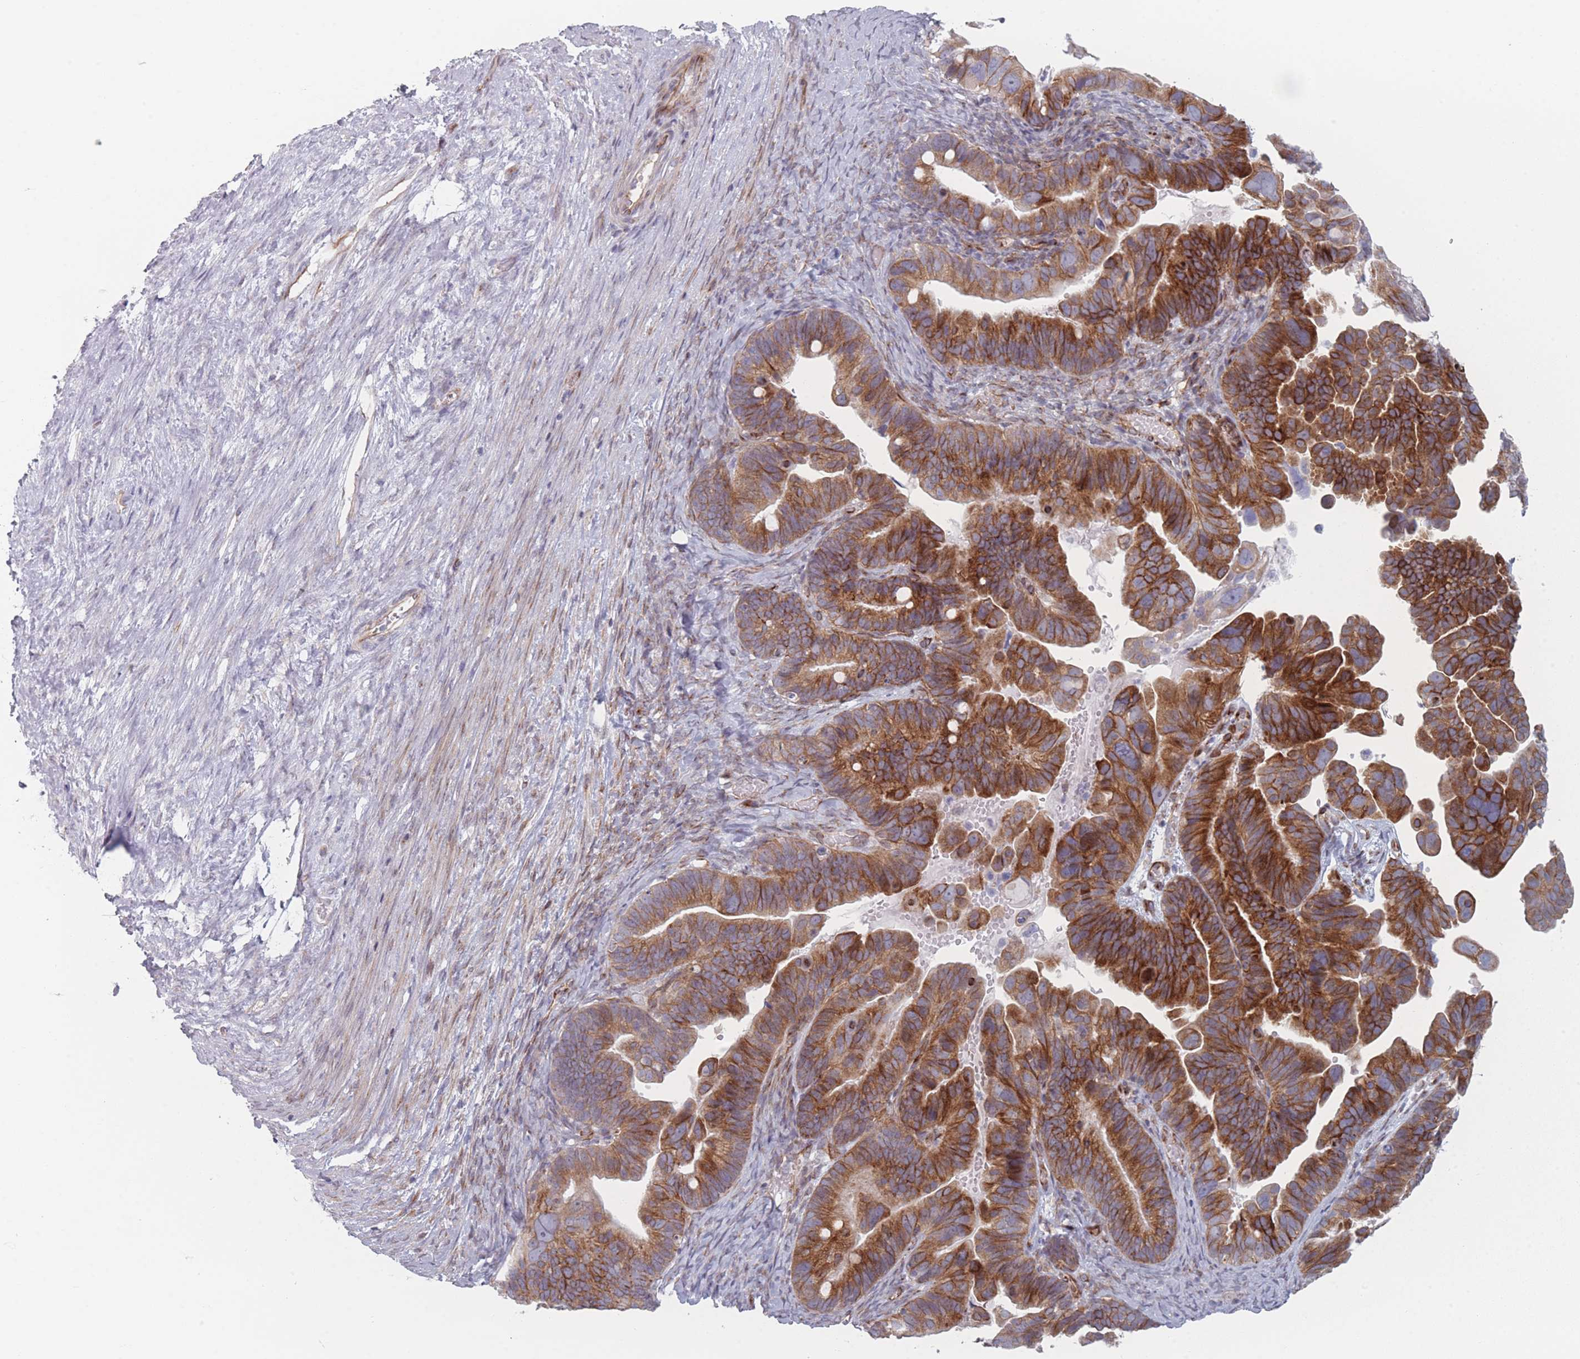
{"staining": {"intensity": "strong", "quantity": ">75%", "location": "cytoplasmic/membranous"}, "tissue": "ovarian cancer", "cell_type": "Tumor cells", "image_type": "cancer", "snomed": [{"axis": "morphology", "description": "Cystadenocarcinoma, serous, NOS"}, {"axis": "topography", "description": "Ovary"}], "caption": "Human serous cystadenocarcinoma (ovarian) stained with a brown dye shows strong cytoplasmic/membranous positive expression in approximately >75% of tumor cells.", "gene": "RNF4", "patient": {"sex": "female", "age": 56}}